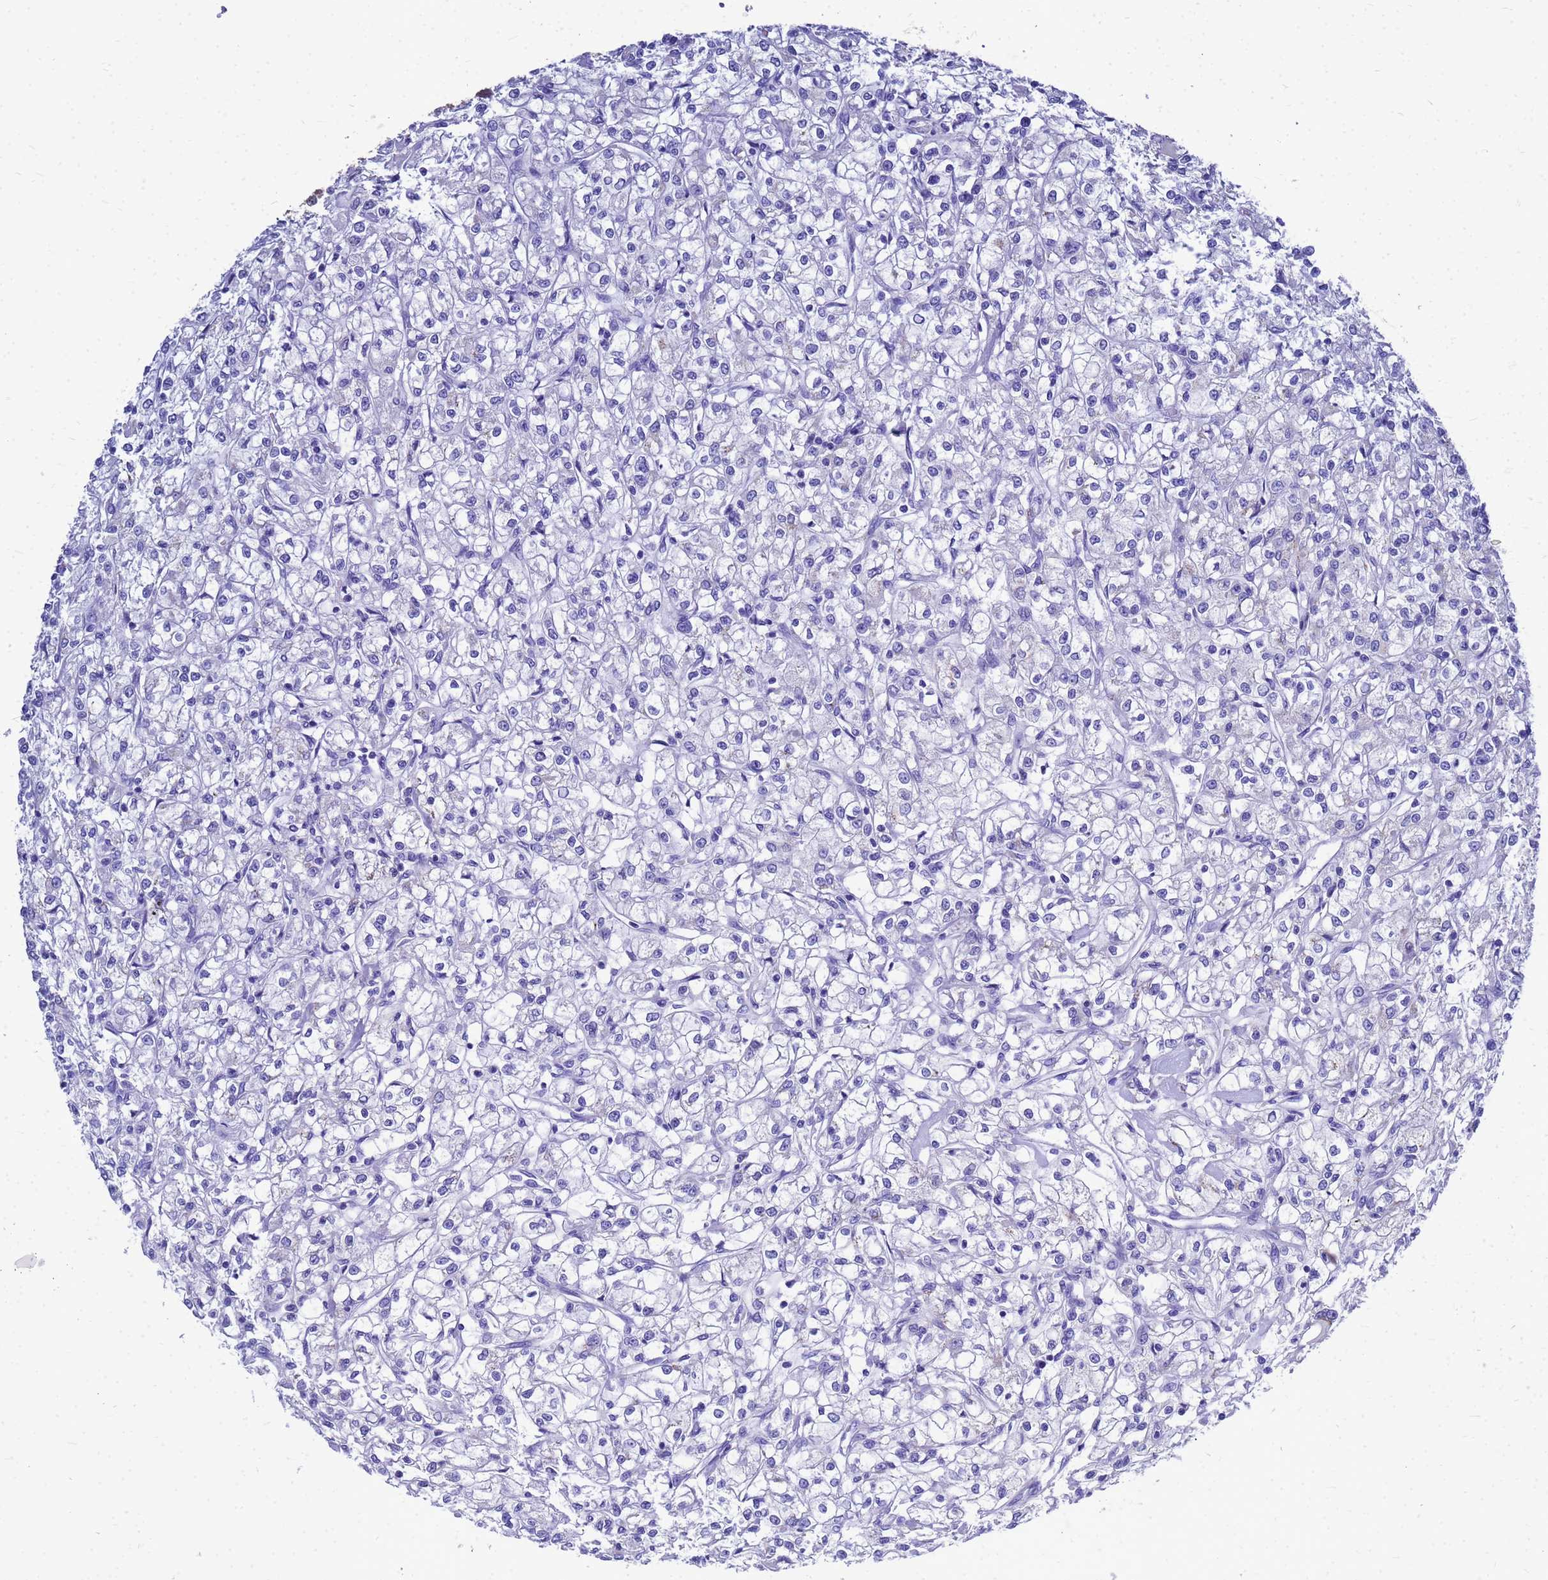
{"staining": {"intensity": "negative", "quantity": "none", "location": "none"}, "tissue": "renal cancer", "cell_type": "Tumor cells", "image_type": "cancer", "snomed": [{"axis": "morphology", "description": "Adenocarcinoma, NOS"}, {"axis": "topography", "description": "Kidney"}], "caption": "An immunohistochemistry micrograph of adenocarcinoma (renal) is shown. There is no staining in tumor cells of adenocarcinoma (renal). Brightfield microscopy of IHC stained with DAB (3,3'-diaminobenzidine) (brown) and hematoxylin (blue), captured at high magnification.", "gene": "OR52E2", "patient": {"sex": "female", "age": 59}}